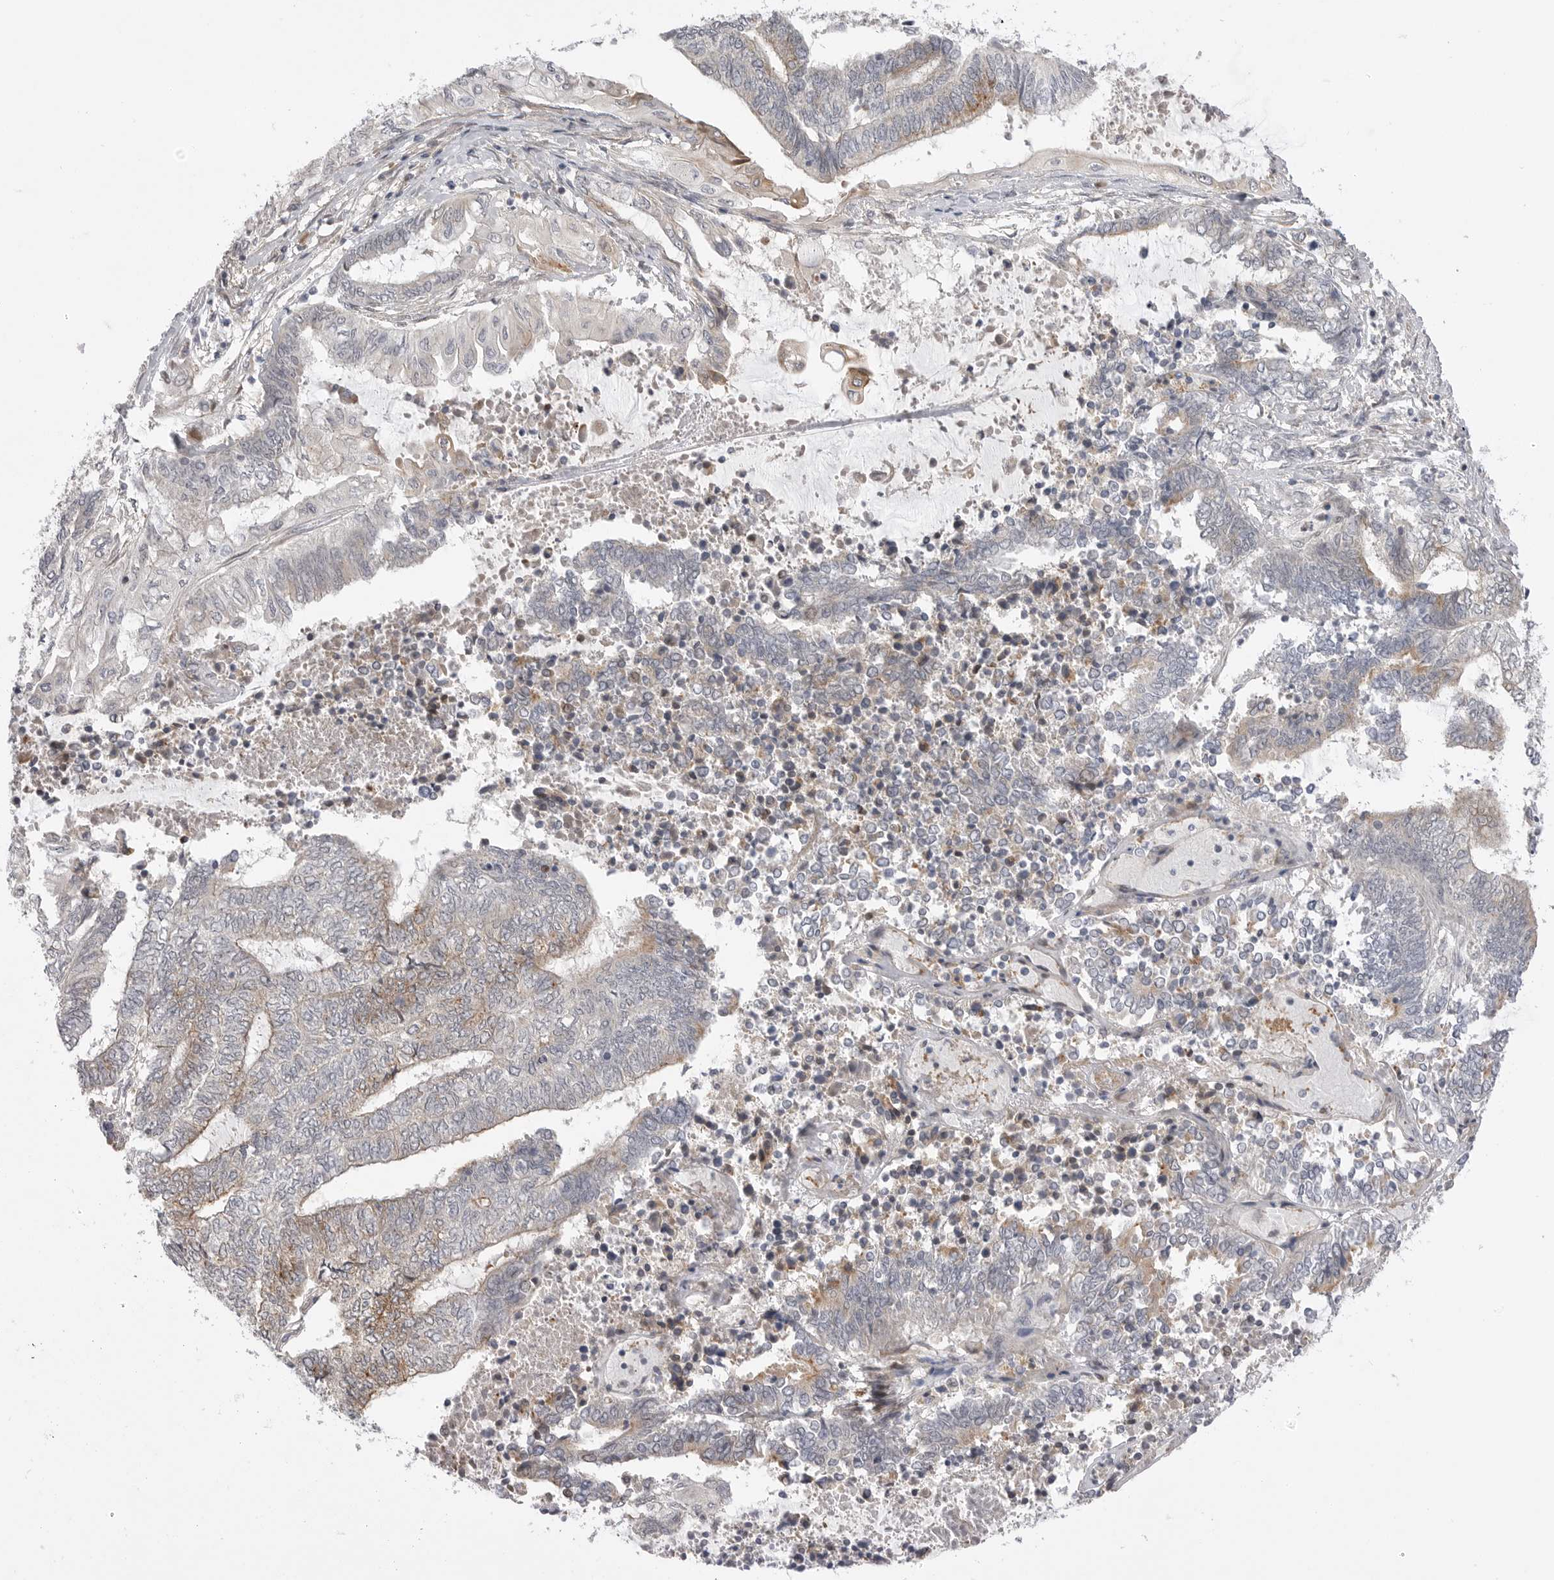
{"staining": {"intensity": "moderate", "quantity": "<25%", "location": "cytoplasmic/membranous"}, "tissue": "endometrial cancer", "cell_type": "Tumor cells", "image_type": "cancer", "snomed": [{"axis": "morphology", "description": "Adenocarcinoma, NOS"}, {"axis": "topography", "description": "Uterus"}, {"axis": "topography", "description": "Endometrium"}], "caption": "This histopathology image displays immunohistochemistry staining of human adenocarcinoma (endometrial), with low moderate cytoplasmic/membranous positivity in approximately <25% of tumor cells.", "gene": "GGT6", "patient": {"sex": "female", "age": 70}}